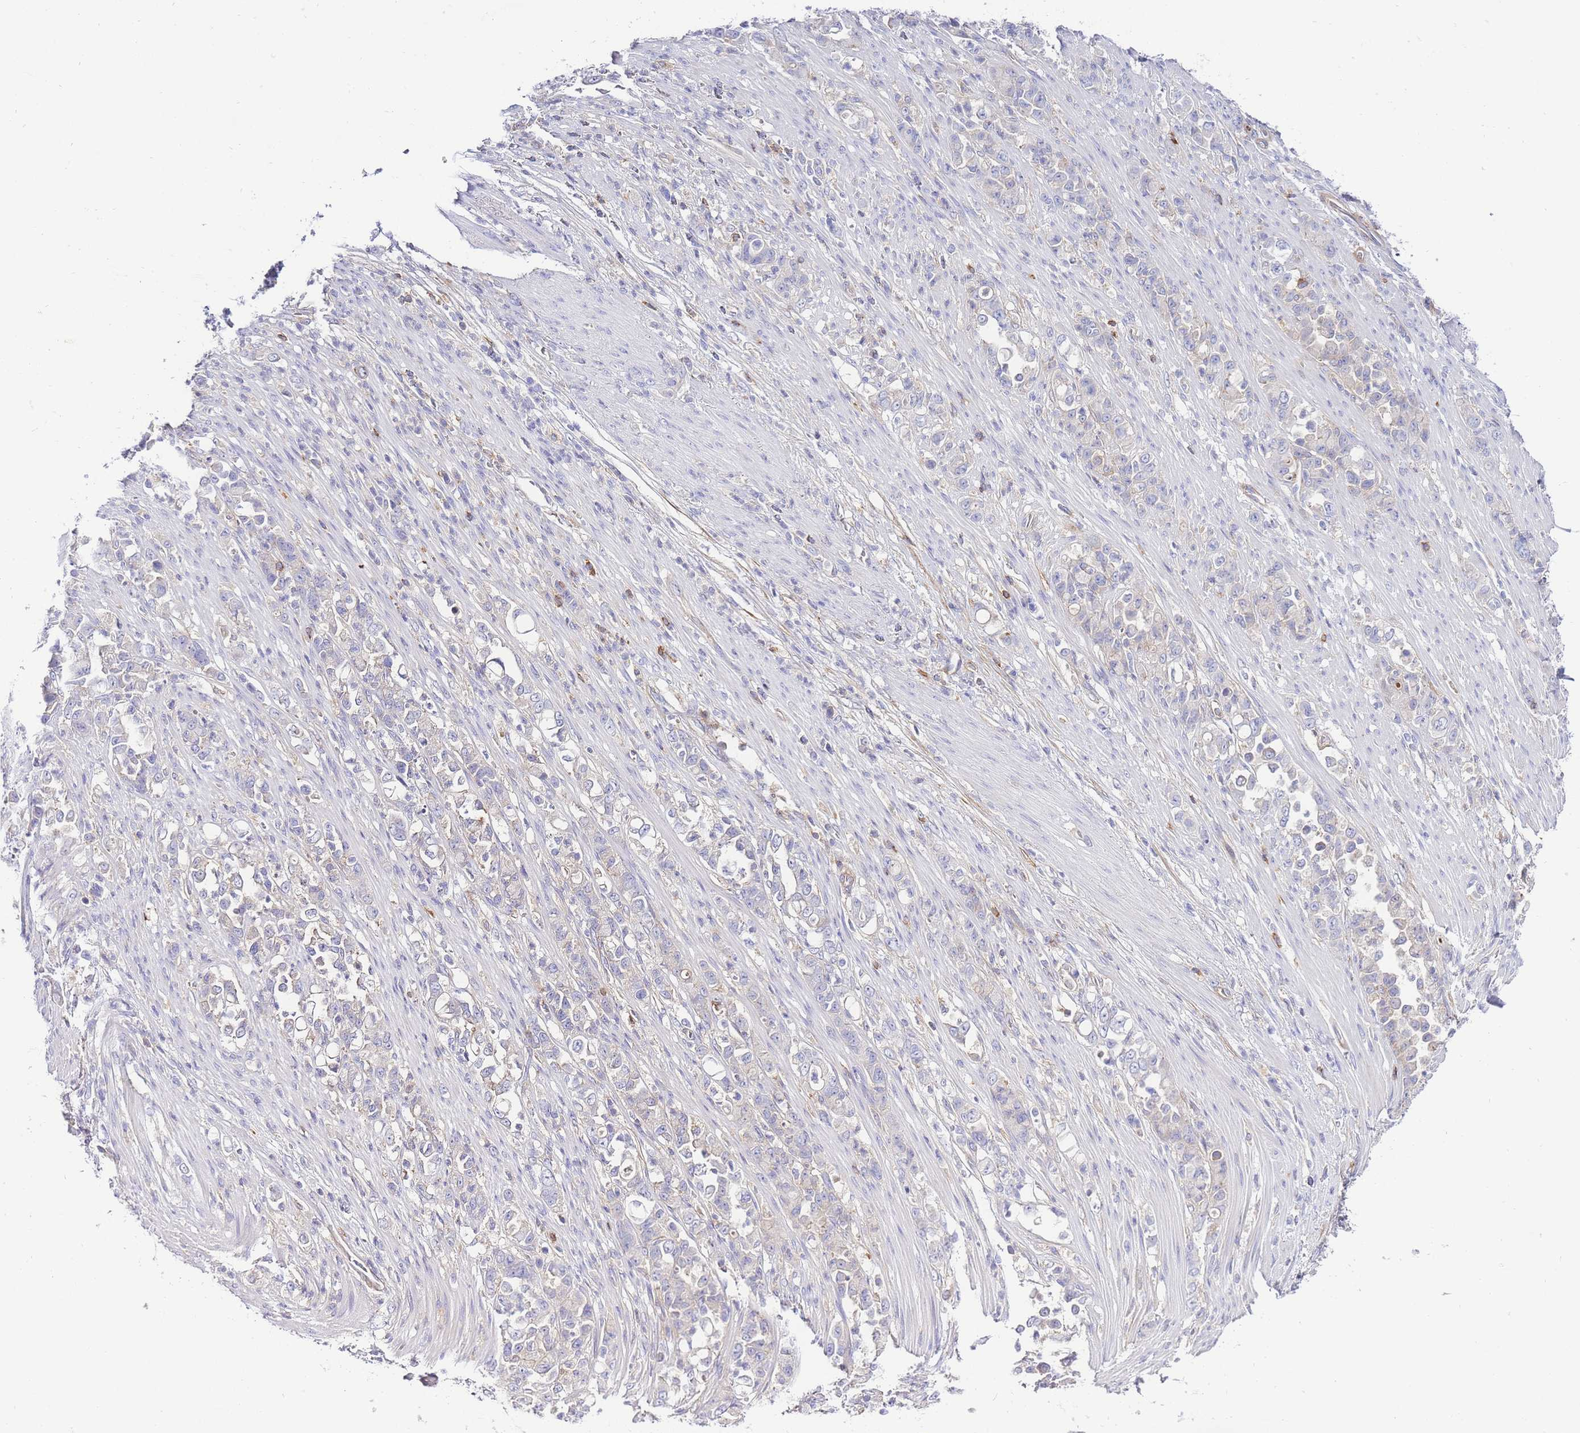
{"staining": {"intensity": "negative", "quantity": "none", "location": "none"}, "tissue": "stomach cancer", "cell_type": "Tumor cells", "image_type": "cancer", "snomed": [{"axis": "morphology", "description": "Normal tissue, NOS"}, {"axis": "morphology", "description": "Adenocarcinoma, NOS"}, {"axis": "topography", "description": "Stomach"}], "caption": "Micrograph shows no protein positivity in tumor cells of stomach cancer tissue.", "gene": "FBN3", "patient": {"sex": "female", "age": 79}}